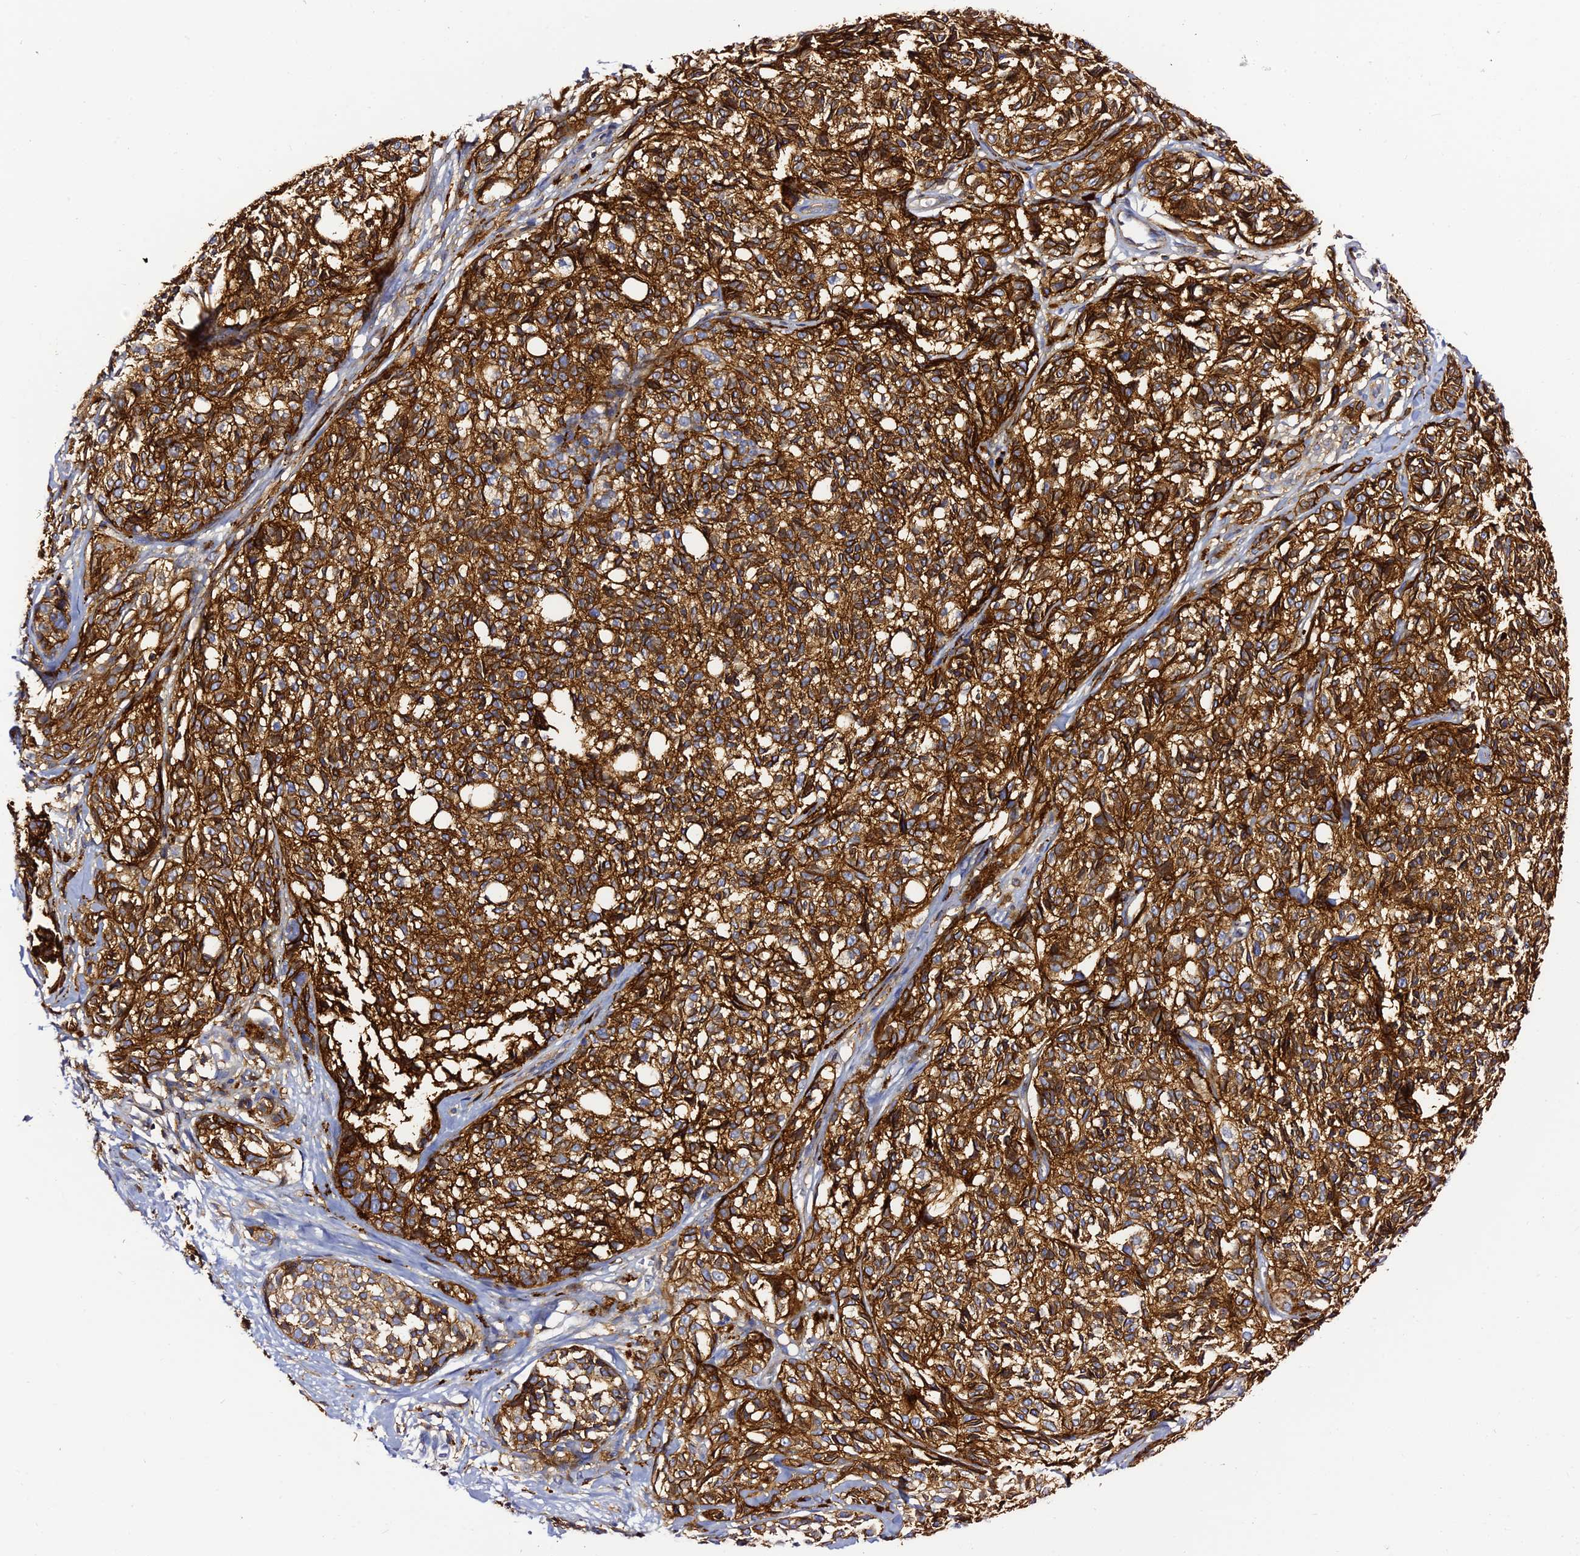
{"staining": {"intensity": "strong", "quantity": ">75%", "location": "cytoplasmic/membranous"}, "tissue": "melanoma", "cell_type": "Tumor cells", "image_type": "cancer", "snomed": [{"axis": "morphology", "description": "Malignant melanoma, NOS"}, {"axis": "topography", "description": "Skin of upper extremity"}], "caption": "There is high levels of strong cytoplasmic/membranous expression in tumor cells of melanoma, as demonstrated by immunohistochemical staining (brown color).", "gene": "TRPV2", "patient": {"sex": "male", "age": 40}}